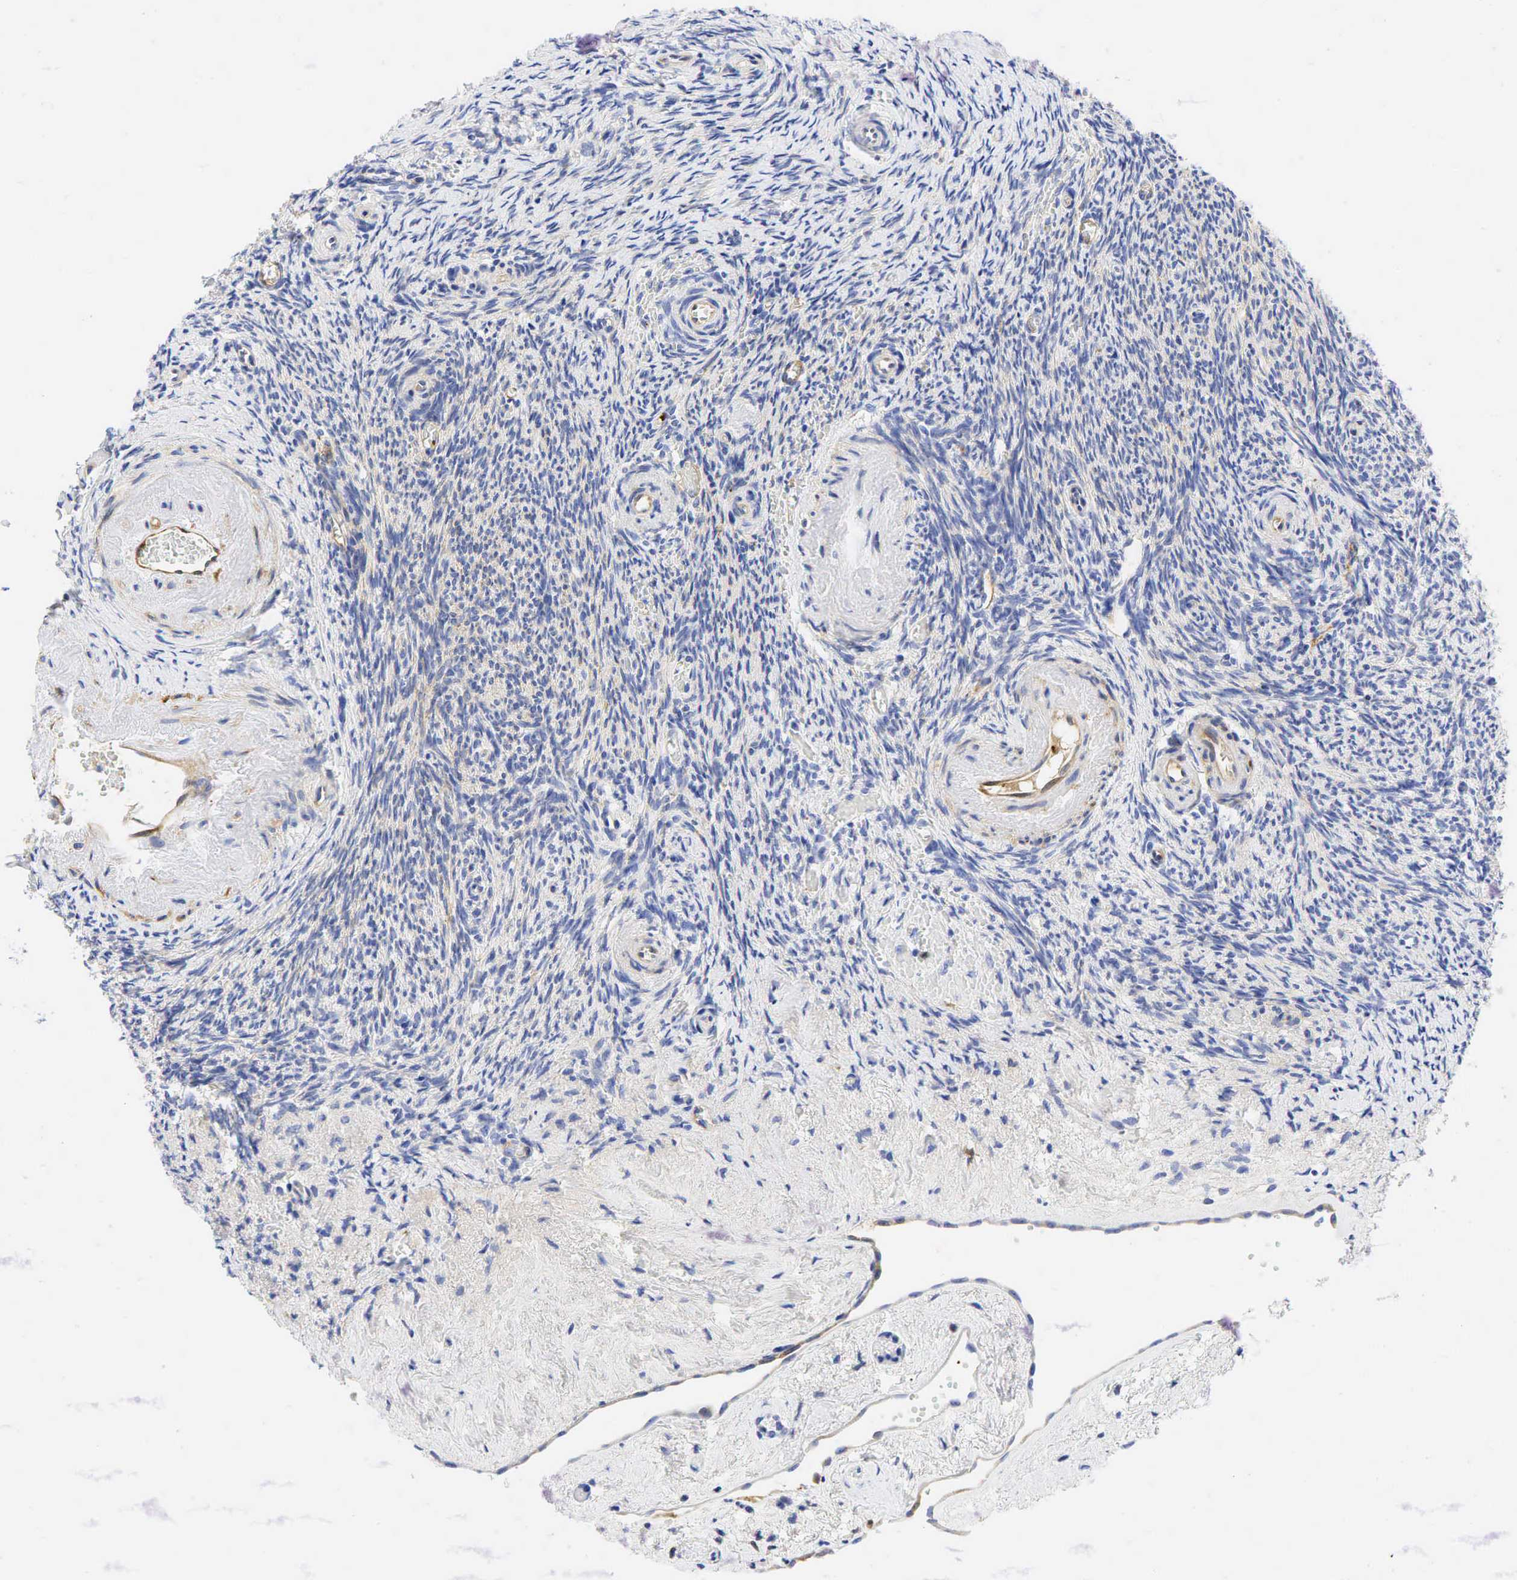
{"staining": {"intensity": "negative", "quantity": "none", "location": "none"}, "tissue": "ovary", "cell_type": "Follicle cells", "image_type": "normal", "snomed": [{"axis": "morphology", "description": "Normal tissue, NOS"}, {"axis": "topography", "description": "Ovary"}], "caption": "IHC micrograph of unremarkable ovary: ovary stained with DAB reveals no significant protein positivity in follicle cells. Brightfield microscopy of IHC stained with DAB (brown) and hematoxylin (blue), captured at high magnification.", "gene": "TNFRSF8", "patient": {"sex": "female", "age": 63}}